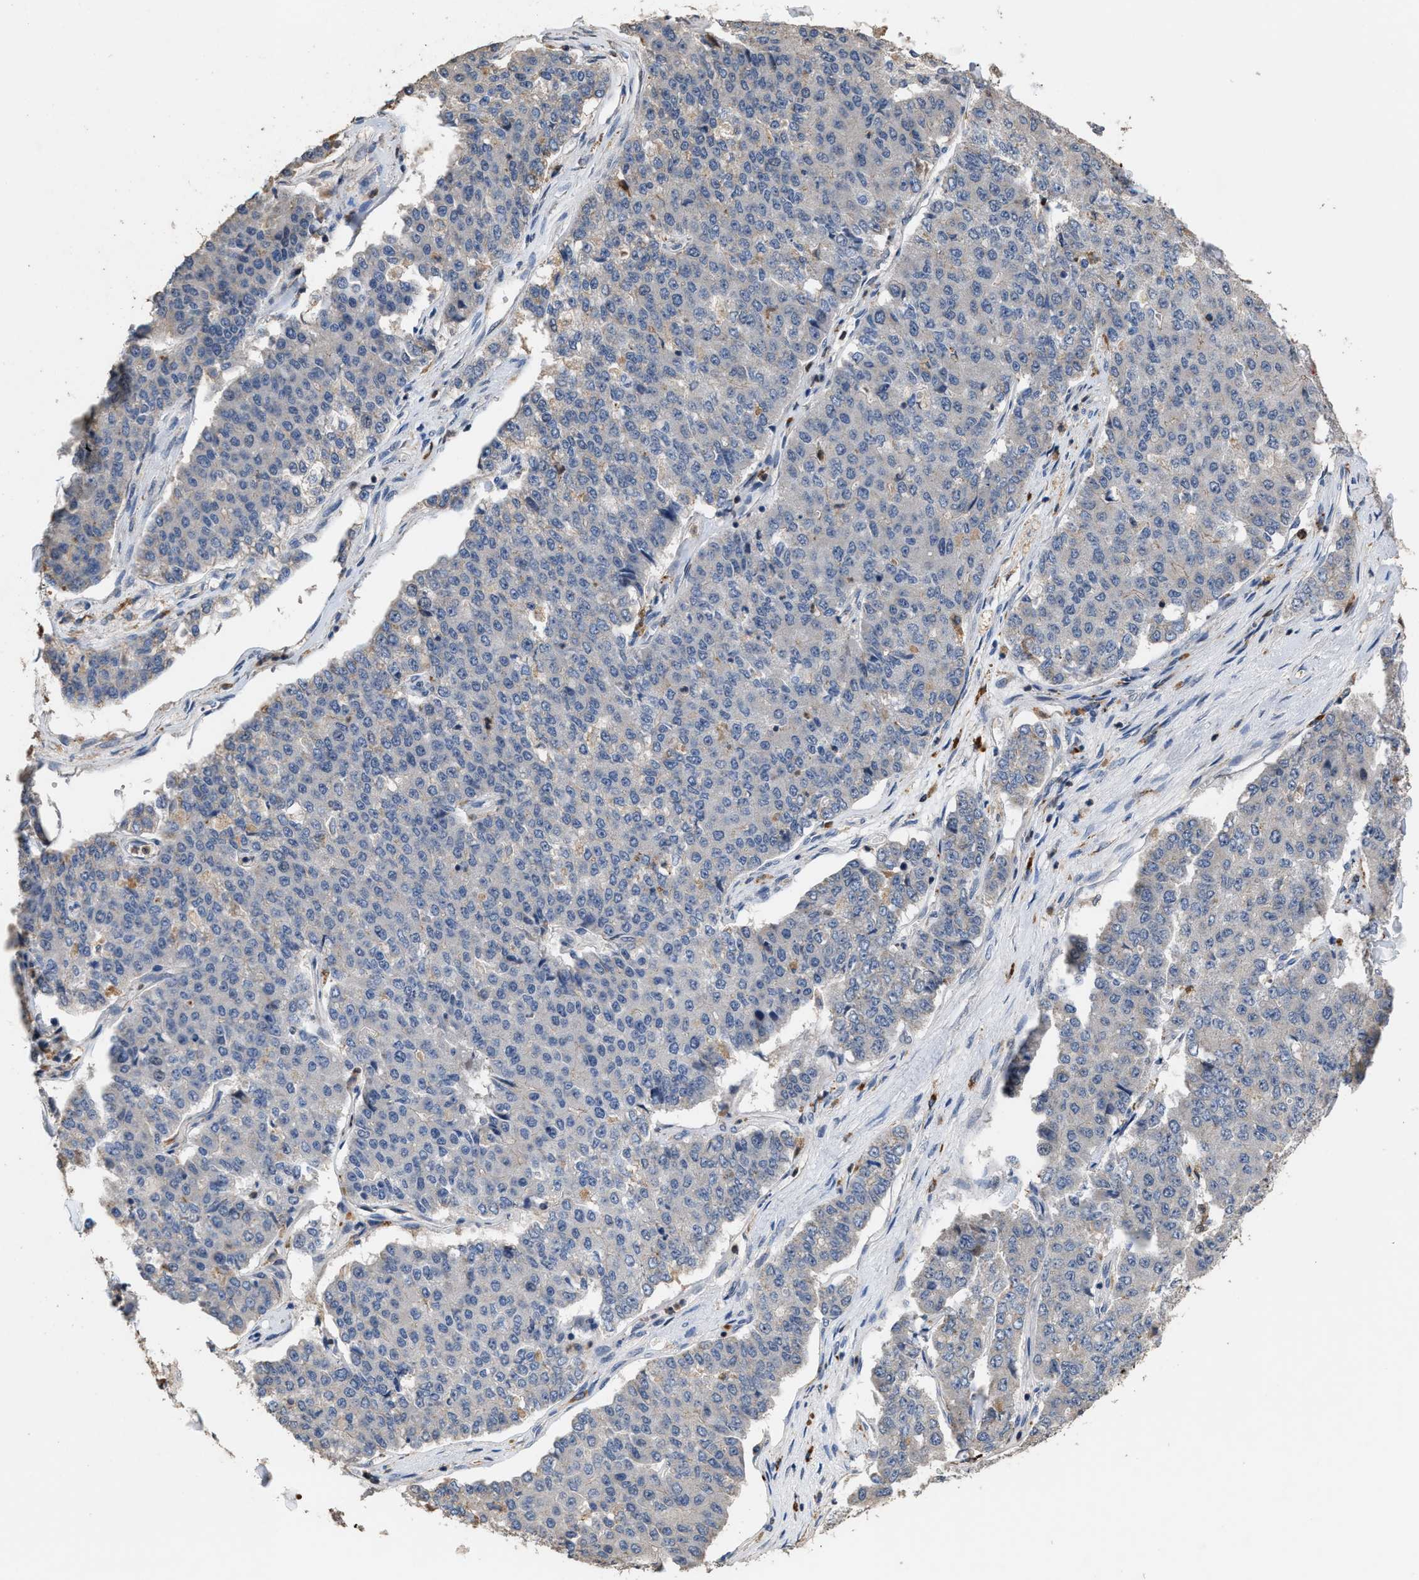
{"staining": {"intensity": "negative", "quantity": "none", "location": "none"}, "tissue": "pancreatic cancer", "cell_type": "Tumor cells", "image_type": "cancer", "snomed": [{"axis": "morphology", "description": "Adenocarcinoma, NOS"}, {"axis": "topography", "description": "Pancreas"}], "caption": "Immunohistochemistry of human pancreatic cancer (adenocarcinoma) displays no expression in tumor cells. (DAB IHC, high magnification).", "gene": "TDRKH", "patient": {"sex": "male", "age": 50}}